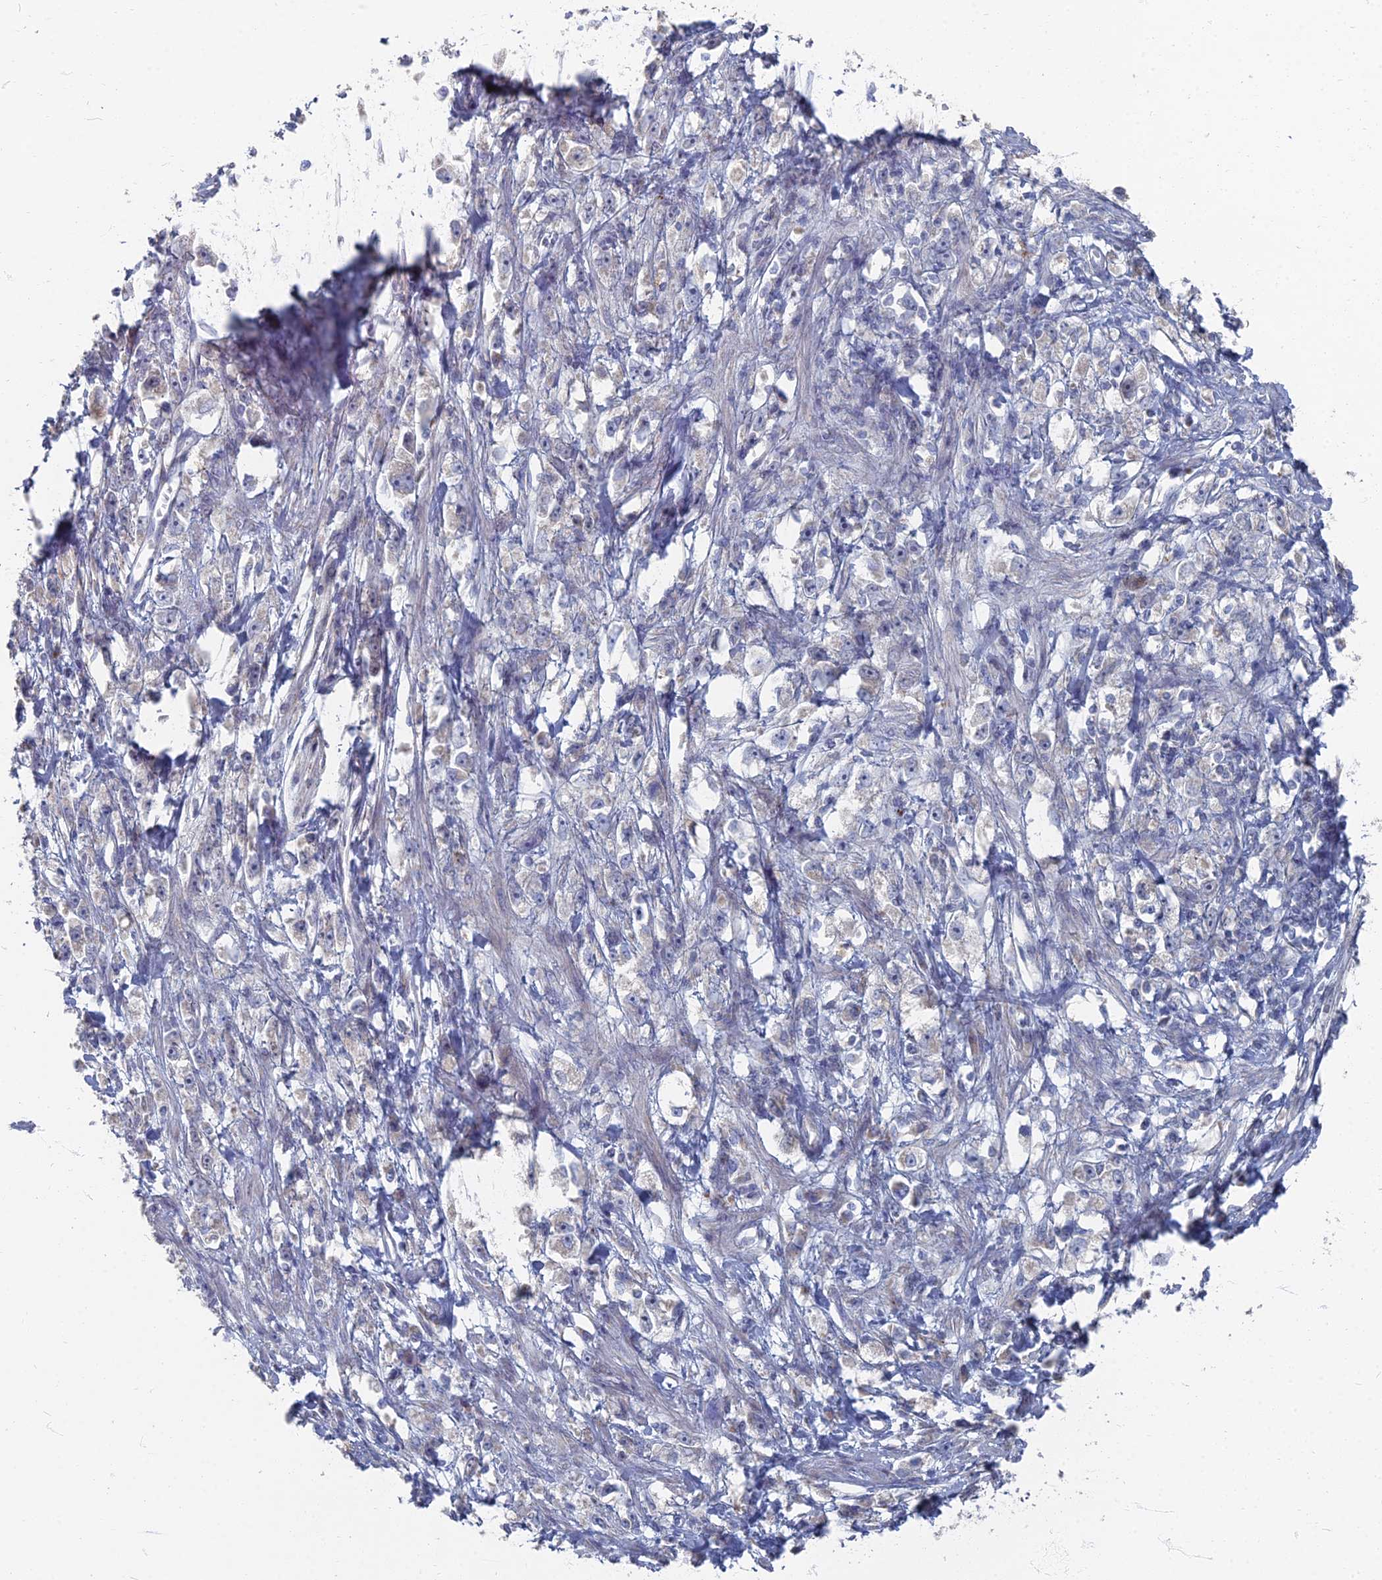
{"staining": {"intensity": "negative", "quantity": "none", "location": "none"}, "tissue": "stomach cancer", "cell_type": "Tumor cells", "image_type": "cancer", "snomed": [{"axis": "morphology", "description": "Adenocarcinoma, NOS"}, {"axis": "topography", "description": "Stomach"}], "caption": "The immunohistochemistry histopathology image has no significant expression in tumor cells of stomach cancer (adenocarcinoma) tissue. Brightfield microscopy of IHC stained with DAB (3,3'-diaminobenzidine) (brown) and hematoxylin (blue), captured at high magnification.", "gene": "TMEM128", "patient": {"sex": "female", "age": 59}}